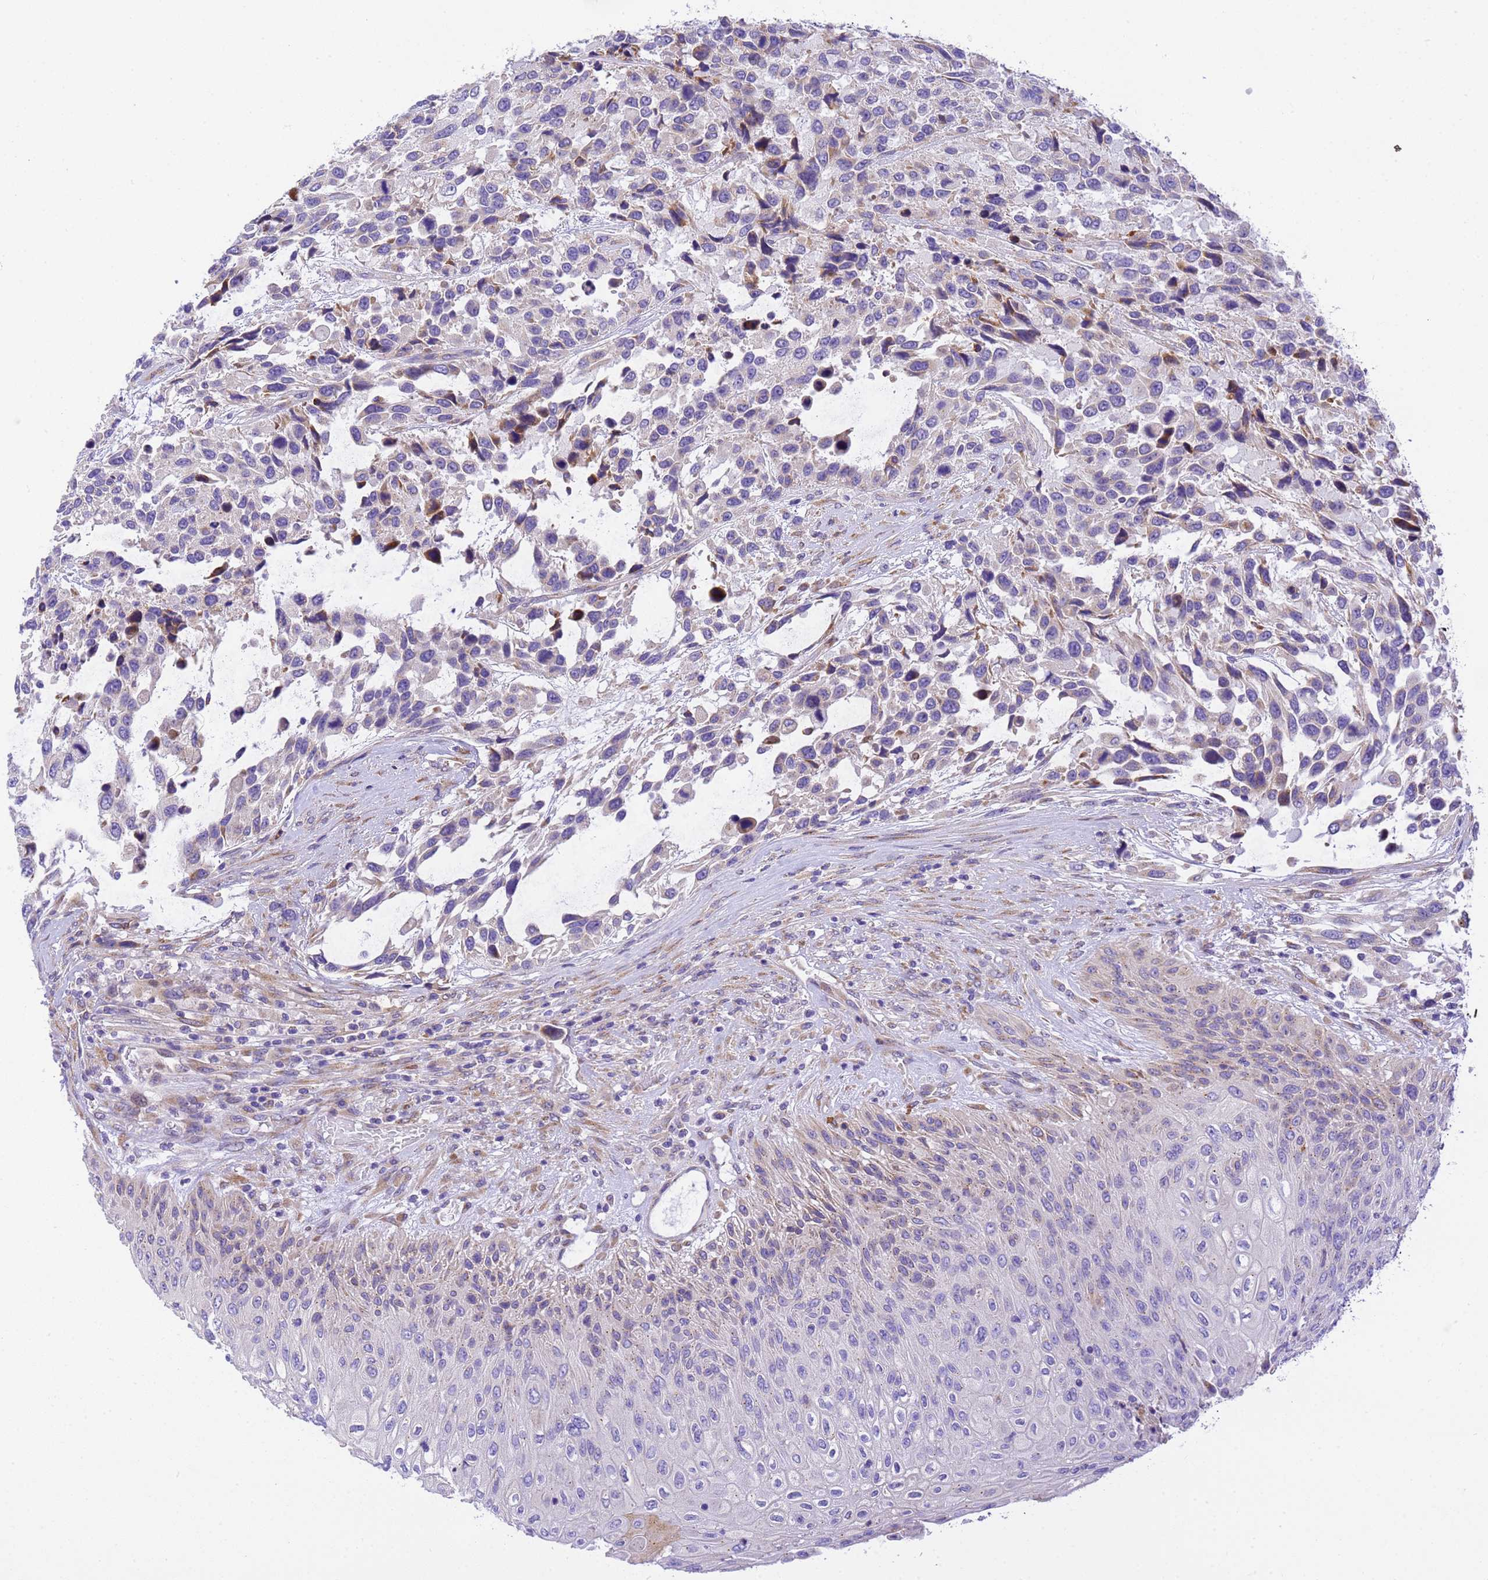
{"staining": {"intensity": "weak", "quantity": "<25%", "location": "cytoplasmic/membranous"}, "tissue": "urothelial cancer", "cell_type": "Tumor cells", "image_type": "cancer", "snomed": [{"axis": "morphology", "description": "Urothelial carcinoma, High grade"}, {"axis": "topography", "description": "Urinary bladder"}], "caption": "A photomicrograph of human urothelial cancer is negative for staining in tumor cells.", "gene": "RHBDD3", "patient": {"sex": "female", "age": 70}}